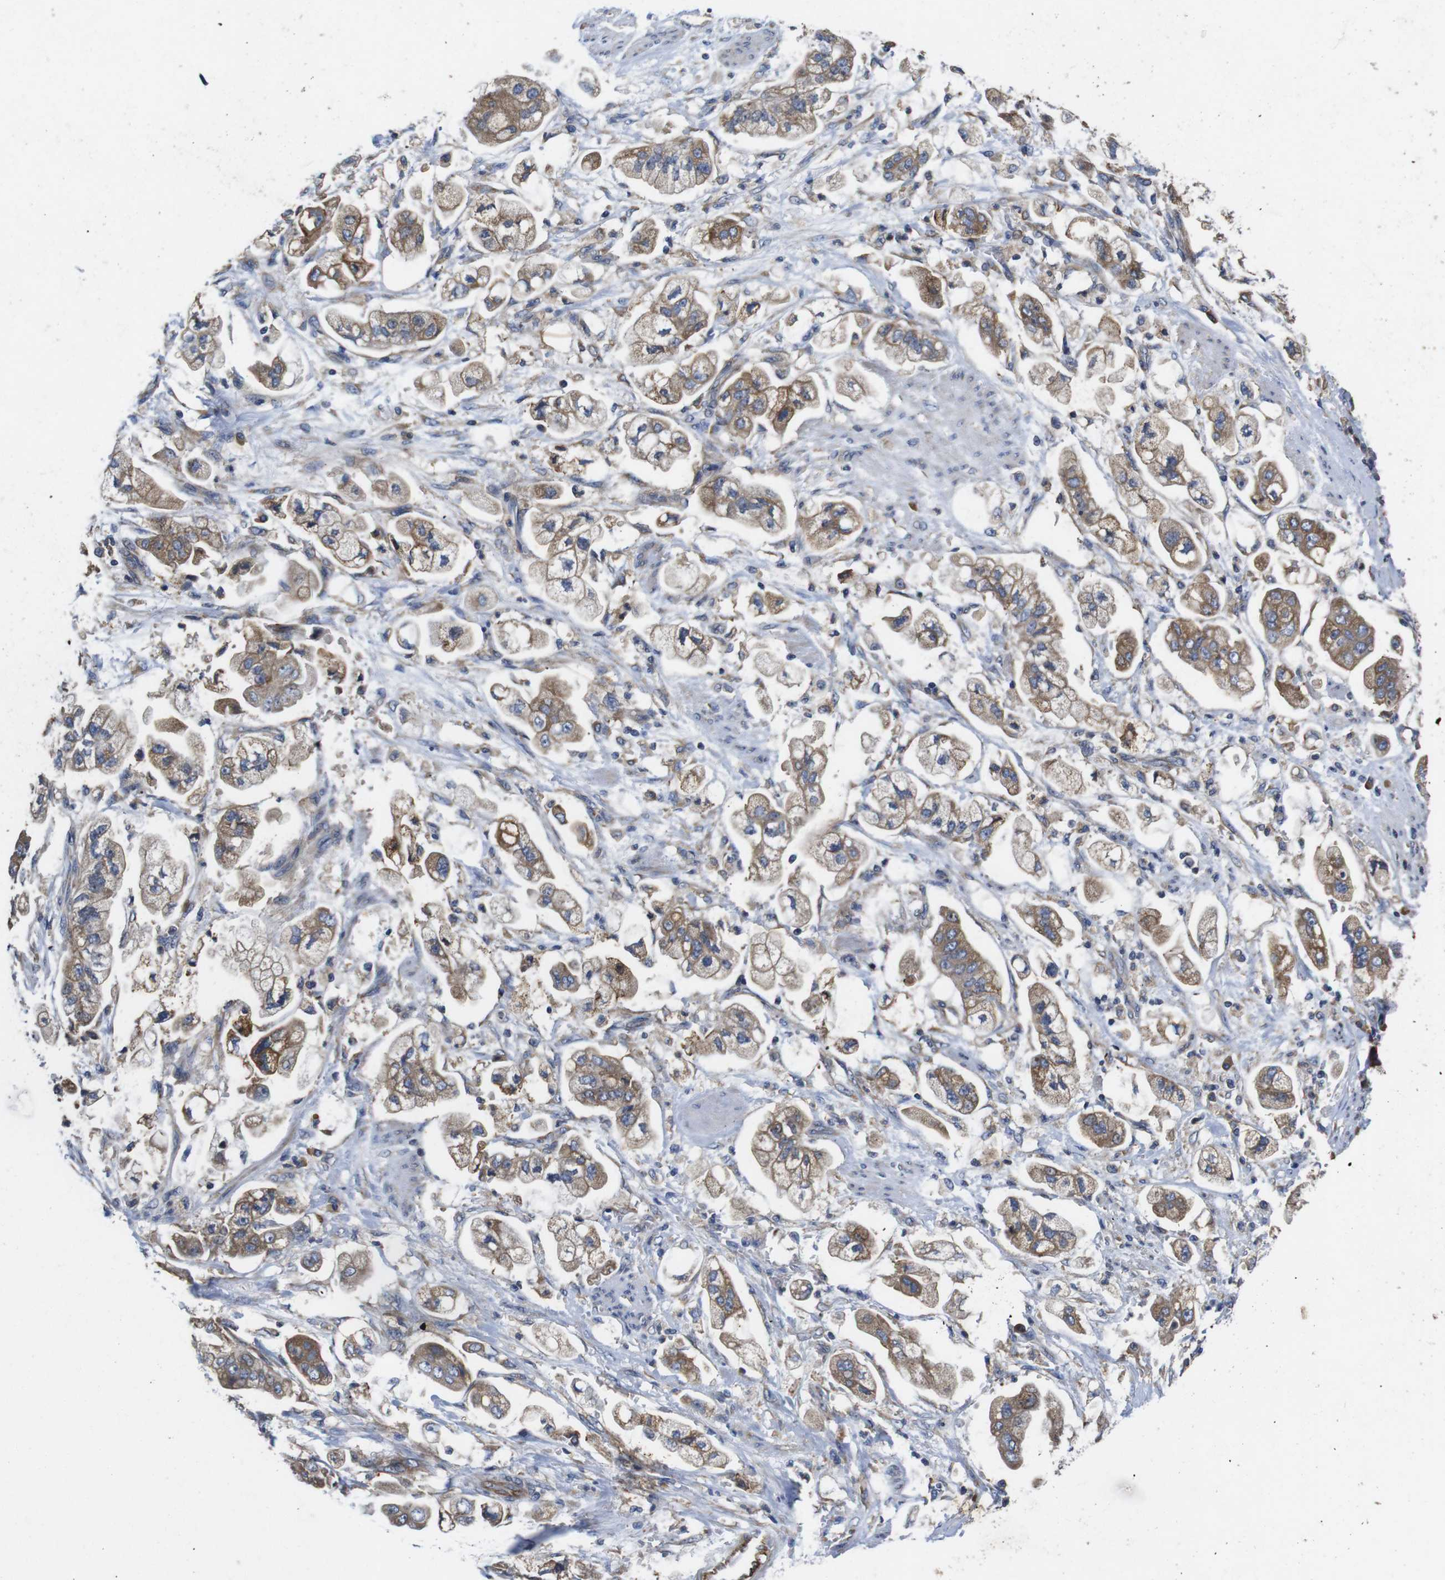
{"staining": {"intensity": "moderate", "quantity": ">75%", "location": "cytoplasmic/membranous"}, "tissue": "stomach cancer", "cell_type": "Tumor cells", "image_type": "cancer", "snomed": [{"axis": "morphology", "description": "Adenocarcinoma, NOS"}, {"axis": "topography", "description": "Stomach"}], "caption": "Stomach cancer stained with DAB IHC exhibits medium levels of moderate cytoplasmic/membranous positivity in approximately >75% of tumor cells.", "gene": "MARCHF7", "patient": {"sex": "male", "age": 62}}